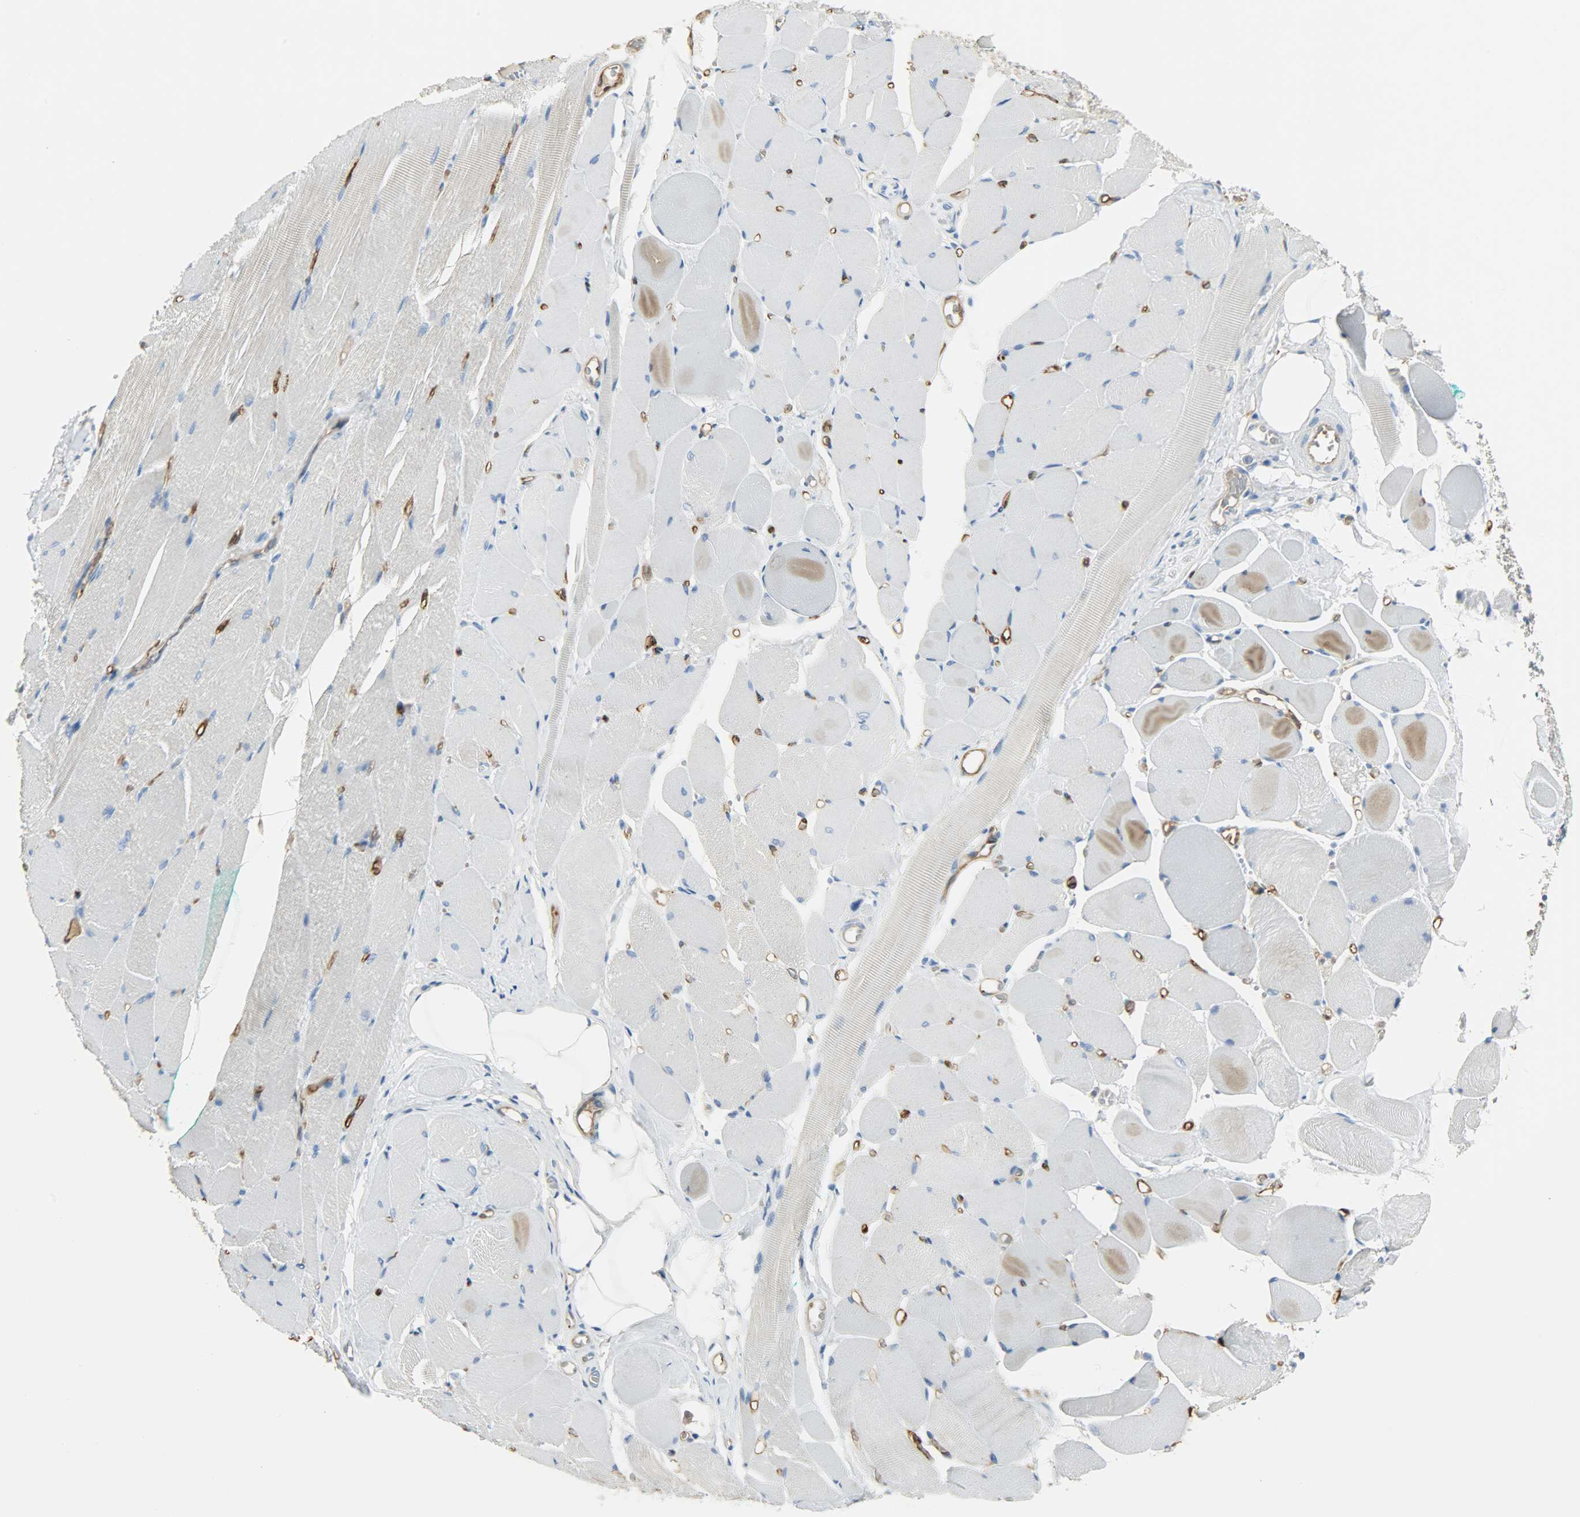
{"staining": {"intensity": "negative", "quantity": "none", "location": "none"}, "tissue": "skeletal muscle", "cell_type": "Myocytes", "image_type": "normal", "snomed": [{"axis": "morphology", "description": "Normal tissue, NOS"}, {"axis": "topography", "description": "Skeletal muscle"}, {"axis": "topography", "description": "Peripheral nerve tissue"}], "caption": "The immunohistochemistry histopathology image has no significant expression in myocytes of skeletal muscle. The staining is performed using DAB (3,3'-diaminobenzidine) brown chromogen with nuclei counter-stained in using hematoxylin.", "gene": "WARS1", "patient": {"sex": "female", "age": 84}}